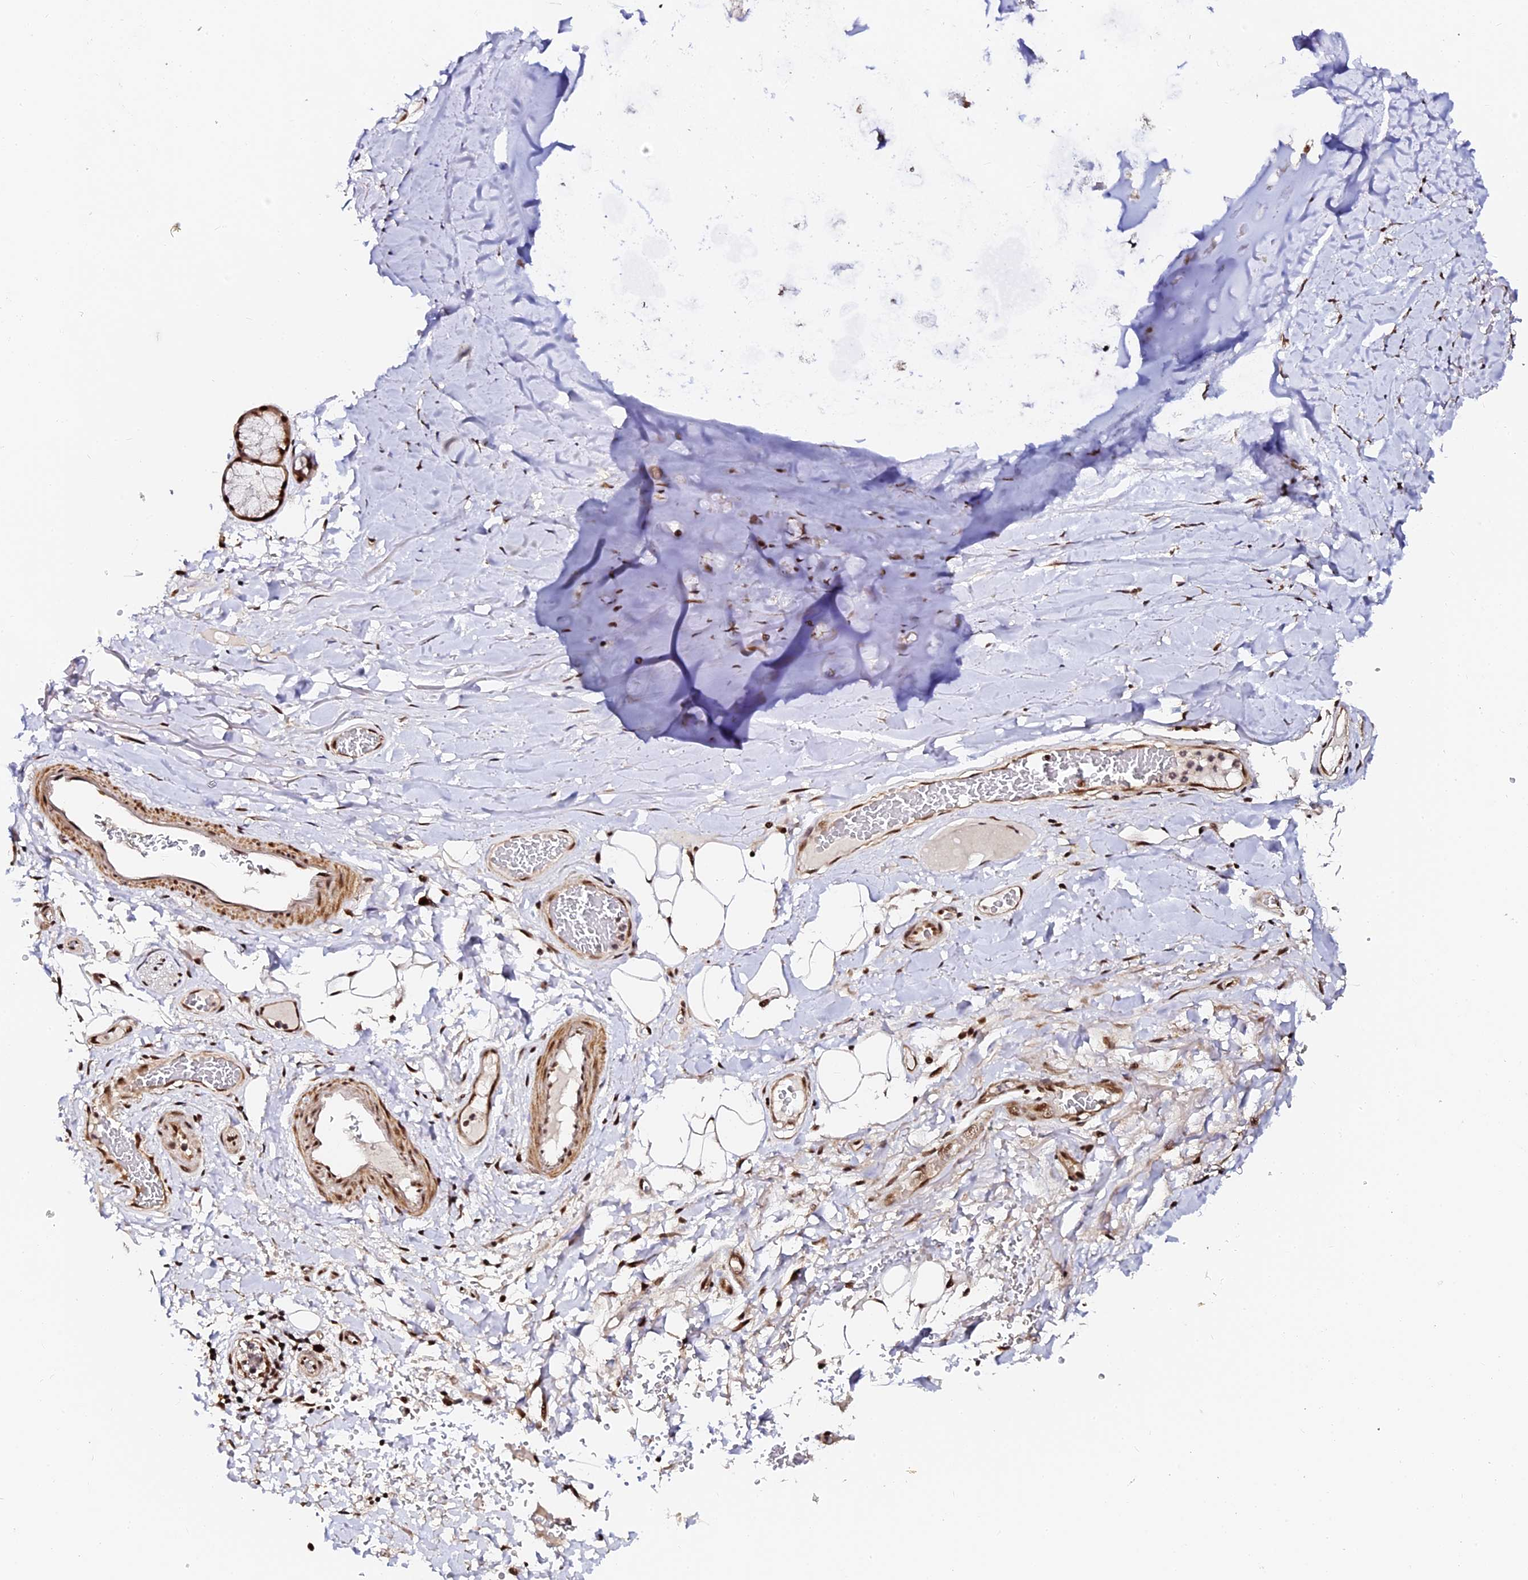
{"staining": {"intensity": "strong", "quantity": ">75%", "location": "nuclear"}, "tissue": "adipose tissue", "cell_type": "Adipocytes", "image_type": "normal", "snomed": [{"axis": "morphology", "description": "Normal tissue, NOS"}, {"axis": "topography", "description": "Cartilage tissue"}], "caption": "Protein positivity by immunohistochemistry (IHC) exhibits strong nuclear staining in about >75% of adipocytes in unremarkable adipose tissue.", "gene": "MCRS1", "patient": {"sex": "female", "age": 63}}